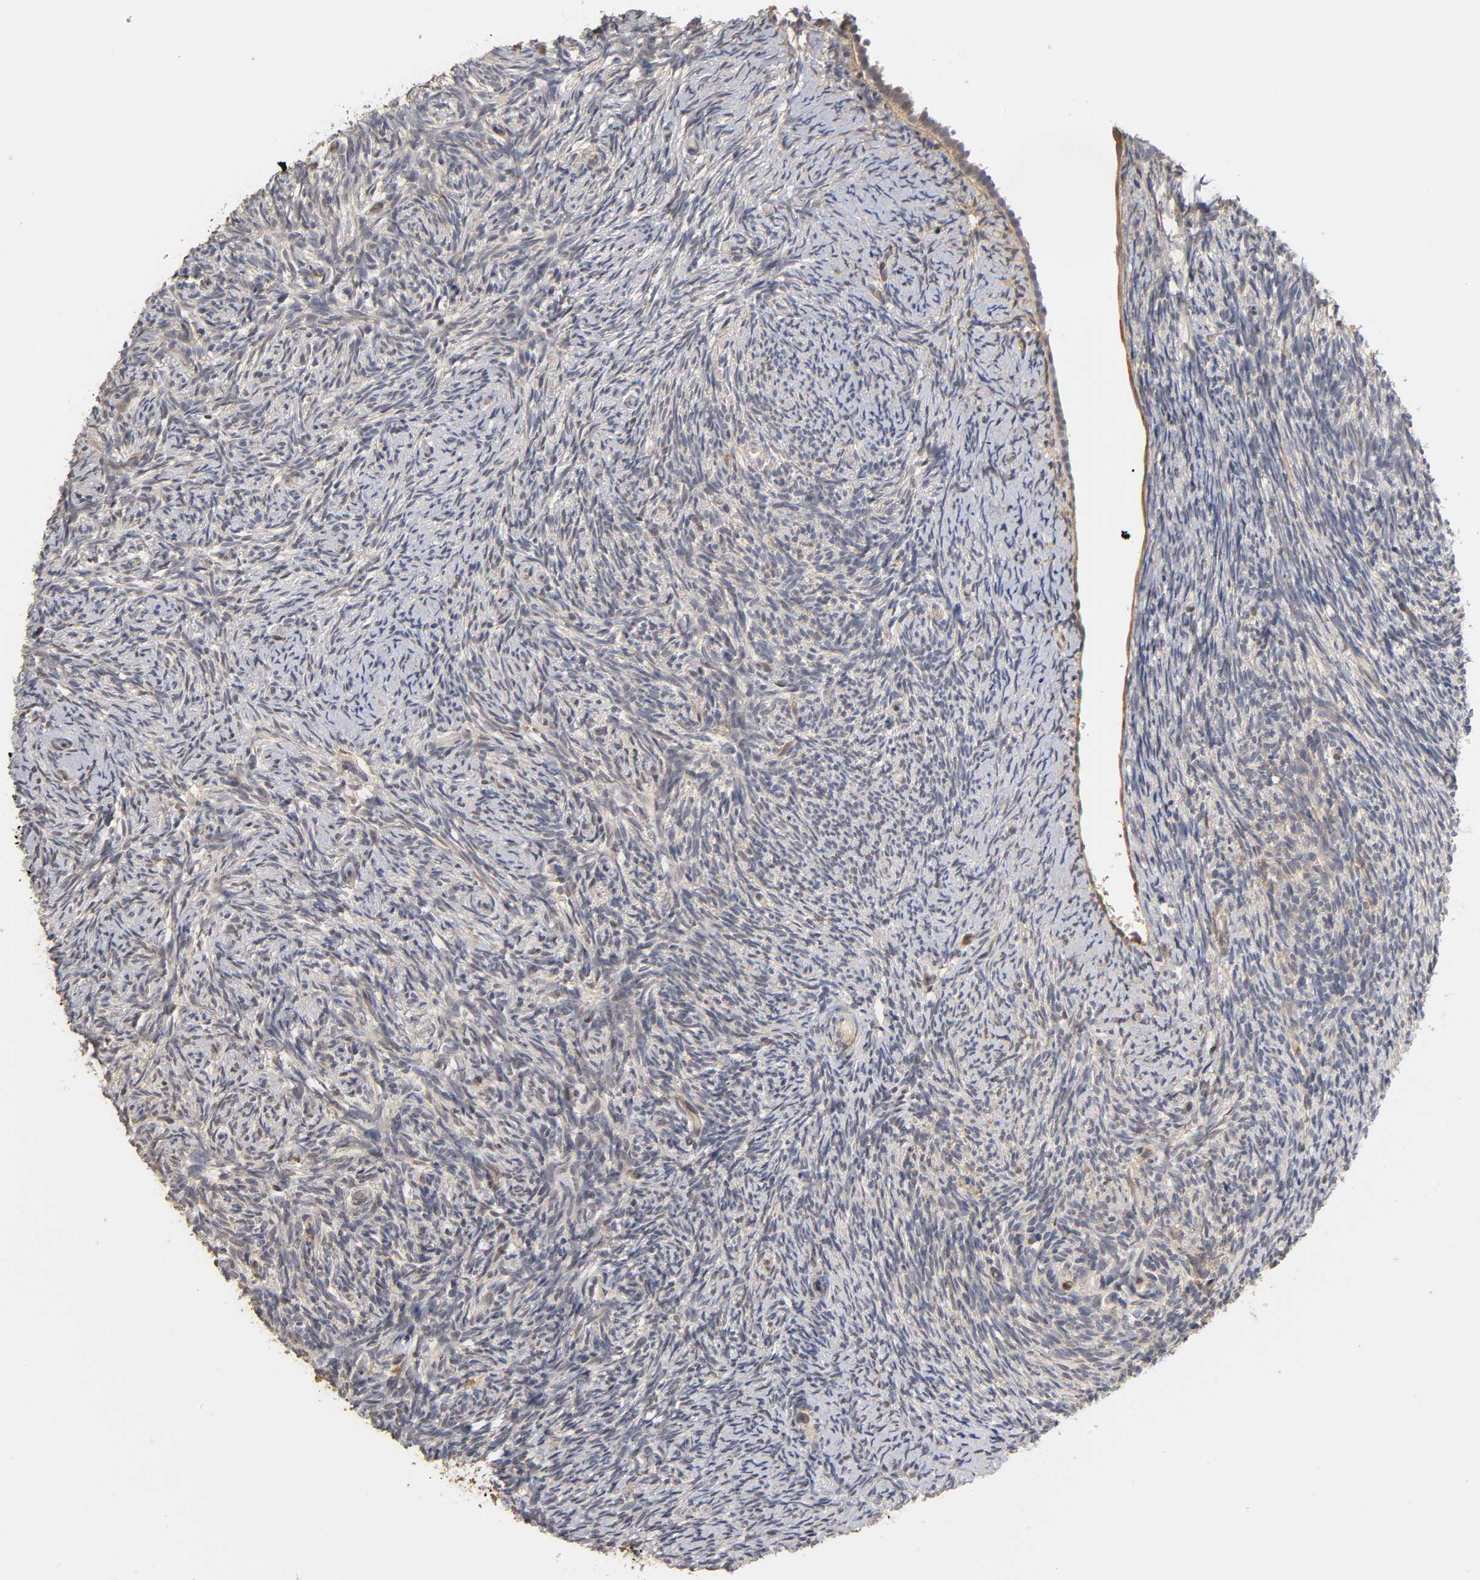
{"staining": {"intensity": "weak", "quantity": "<25%", "location": "cytoplasmic/membranous"}, "tissue": "ovary", "cell_type": "Follicle cells", "image_type": "normal", "snomed": [{"axis": "morphology", "description": "Normal tissue, NOS"}, {"axis": "topography", "description": "Ovary"}], "caption": "A histopathology image of ovary stained for a protein reveals no brown staining in follicle cells.", "gene": "LAMB1", "patient": {"sex": "female", "age": 60}}